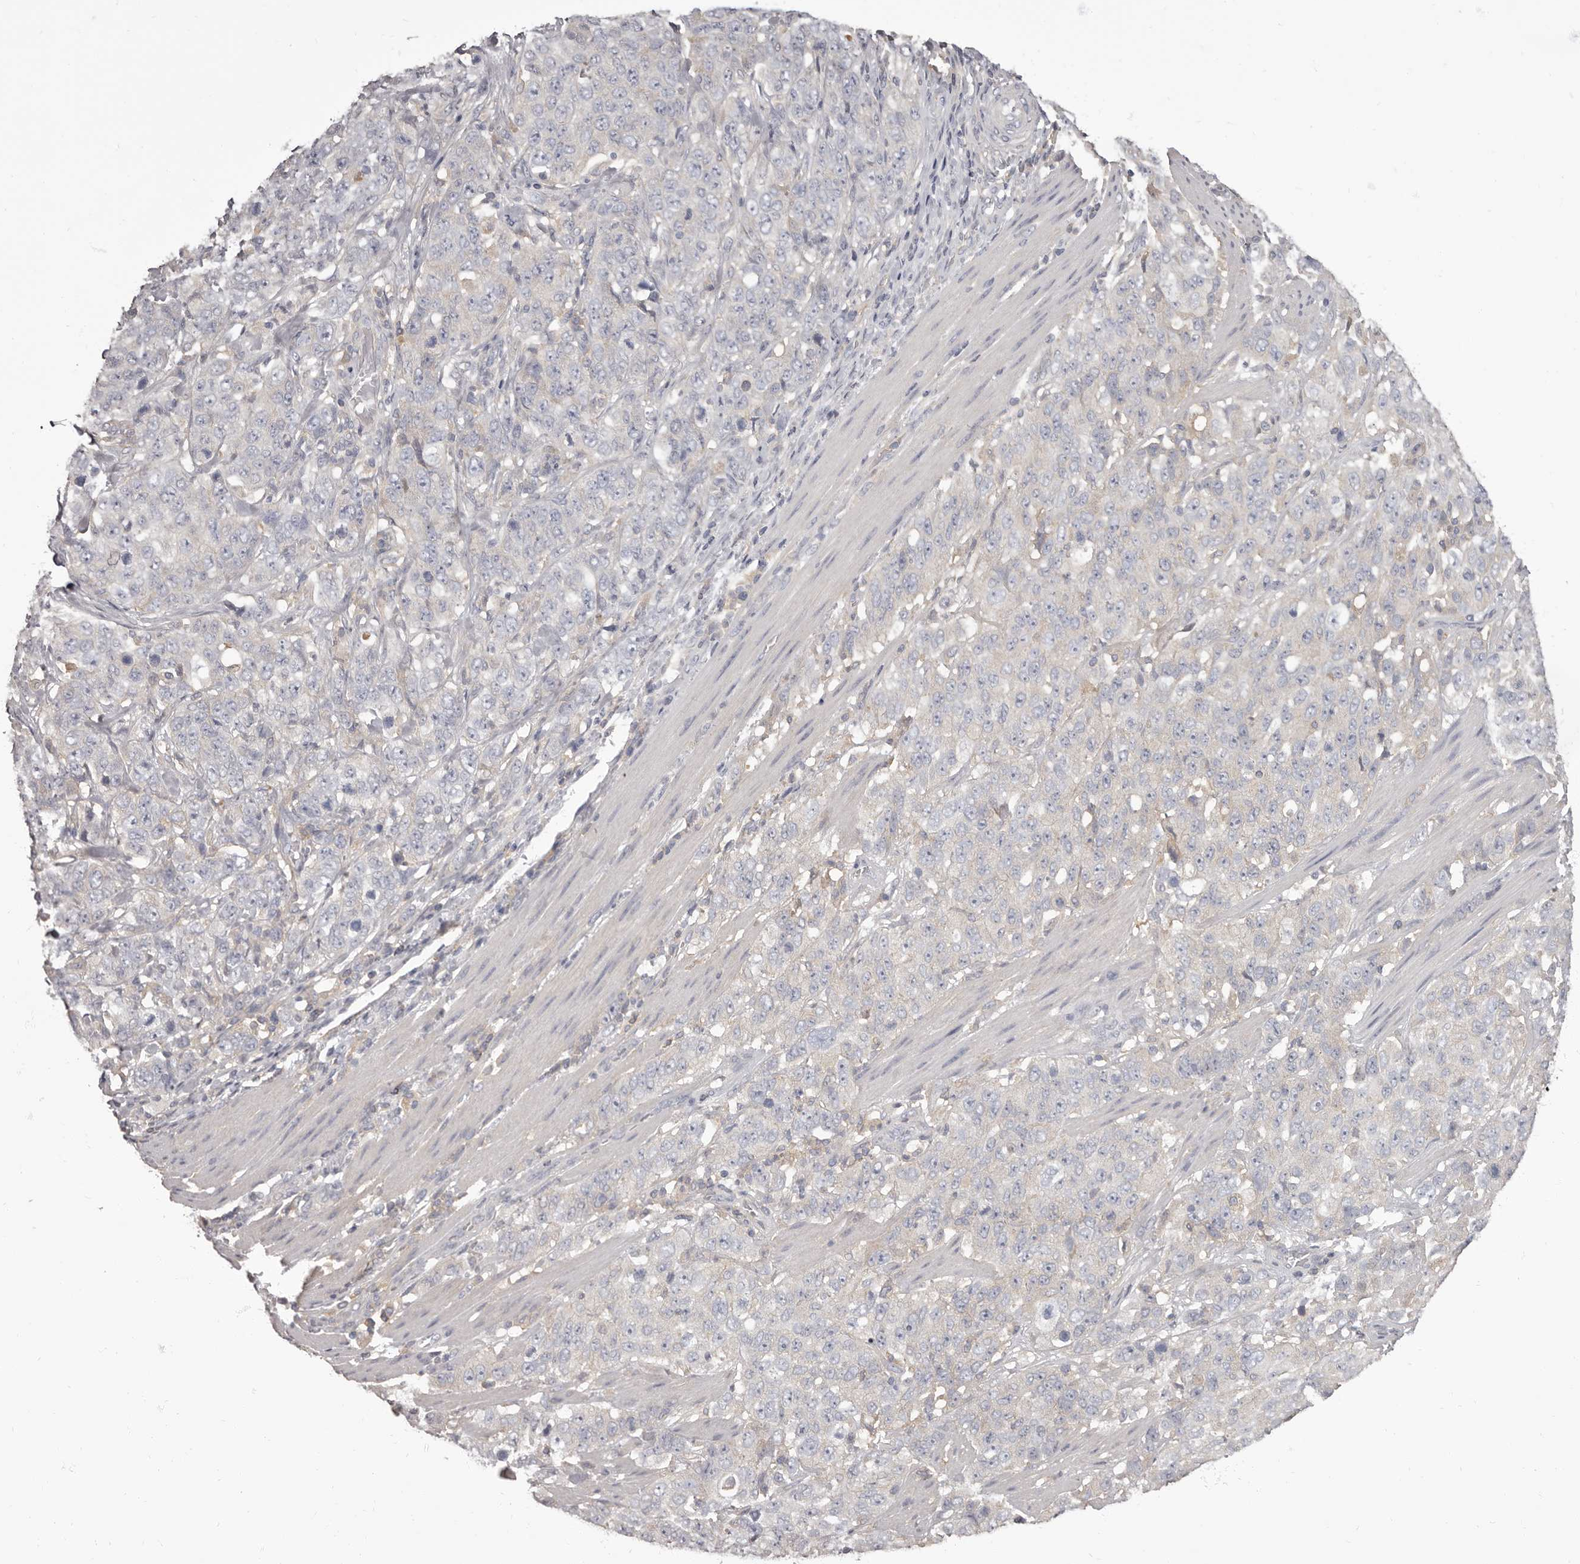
{"staining": {"intensity": "negative", "quantity": "none", "location": "none"}, "tissue": "stomach cancer", "cell_type": "Tumor cells", "image_type": "cancer", "snomed": [{"axis": "morphology", "description": "Adenocarcinoma, NOS"}, {"axis": "topography", "description": "Stomach"}], "caption": "A histopathology image of stomach cancer (adenocarcinoma) stained for a protein shows no brown staining in tumor cells.", "gene": "APEH", "patient": {"sex": "male", "age": 48}}